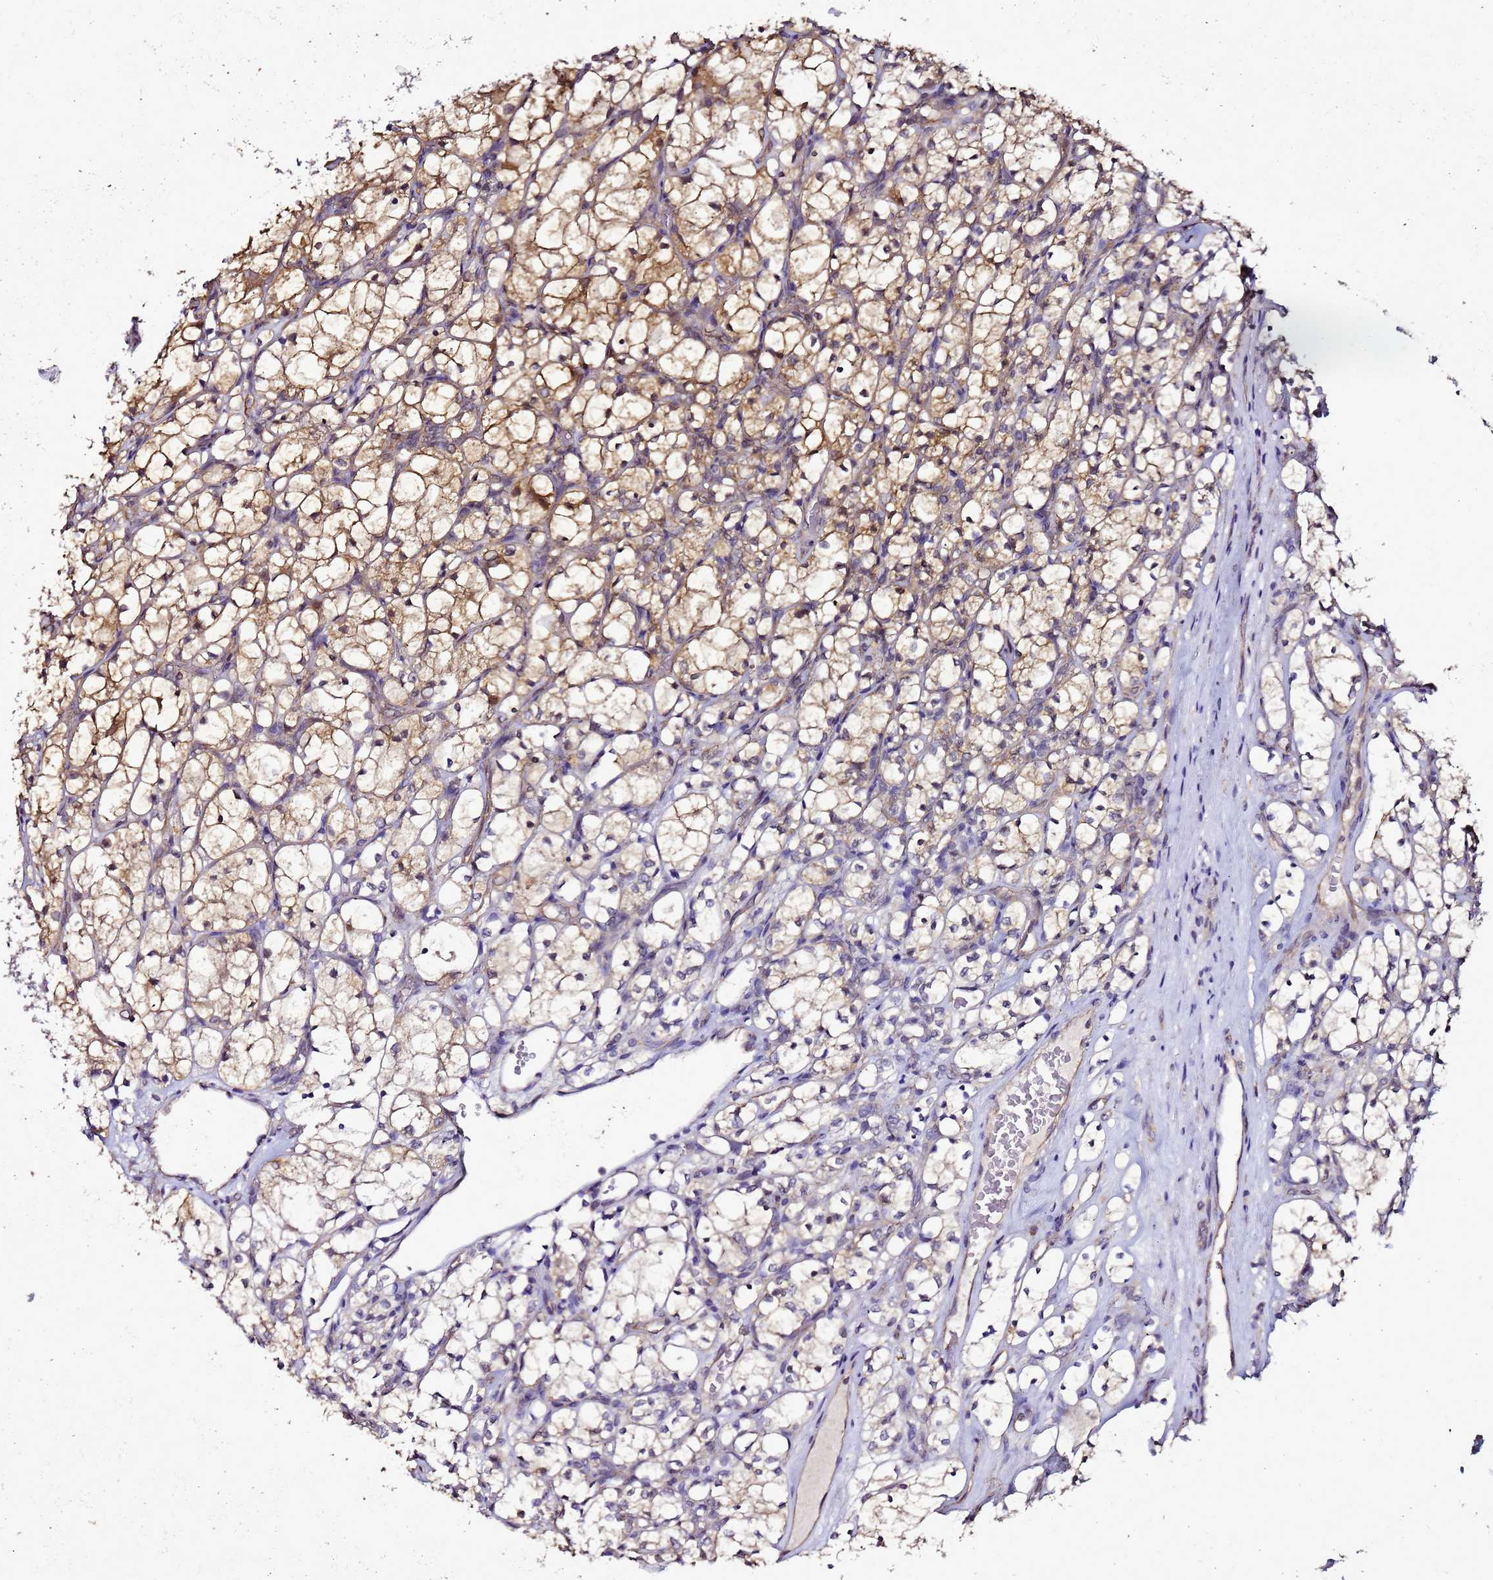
{"staining": {"intensity": "moderate", "quantity": "25%-75%", "location": "cytoplasmic/membranous"}, "tissue": "renal cancer", "cell_type": "Tumor cells", "image_type": "cancer", "snomed": [{"axis": "morphology", "description": "Adenocarcinoma, NOS"}, {"axis": "topography", "description": "Kidney"}], "caption": "Moderate cytoplasmic/membranous protein expression is present in approximately 25%-75% of tumor cells in renal cancer (adenocarcinoma).", "gene": "ENOPH1", "patient": {"sex": "female", "age": 69}}